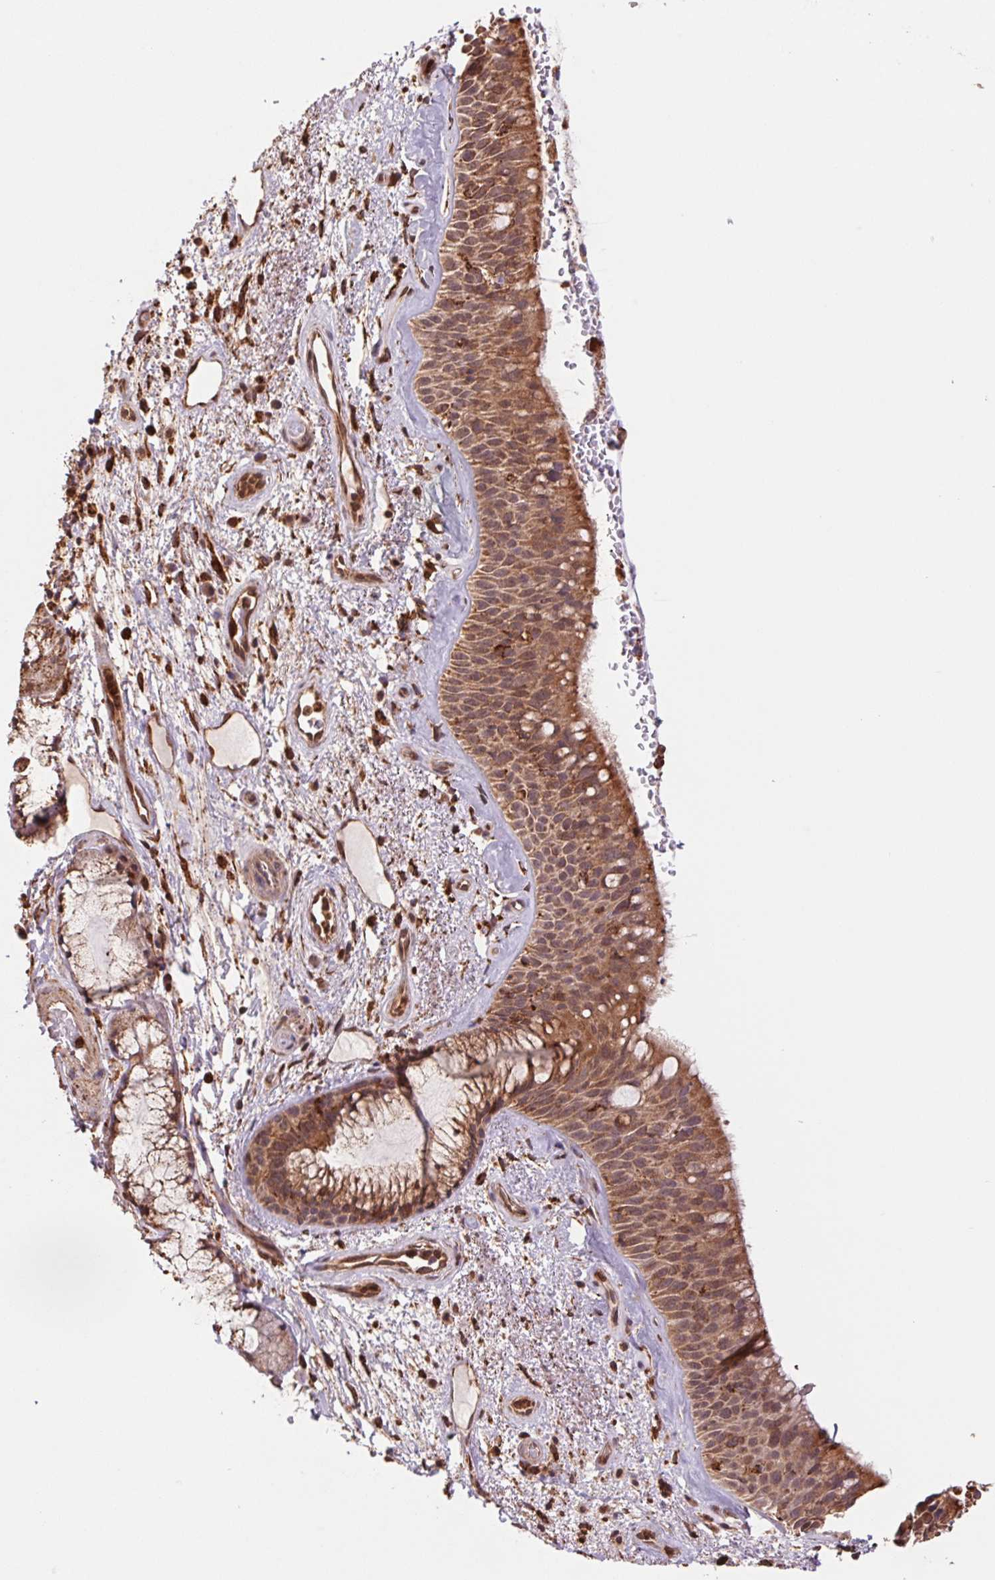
{"staining": {"intensity": "moderate", "quantity": ">75%", "location": "cytoplasmic/membranous"}, "tissue": "bronchus", "cell_type": "Respiratory epithelial cells", "image_type": "normal", "snomed": [{"axis": "morphology", "description": "Normal tissue, NOS"}, {"axis": "topography", "description": "Bronchus"}], "caption": "Respiratory epithelial cells show medium levels of moderate cytoplasmic/membranous expression in approximately >75% of cells in benign bronchus. (Brightfield microscopy of DAB IHC at high magnification).", "gene": "URM1", "patient": {"sex": "male", "age": 48}}